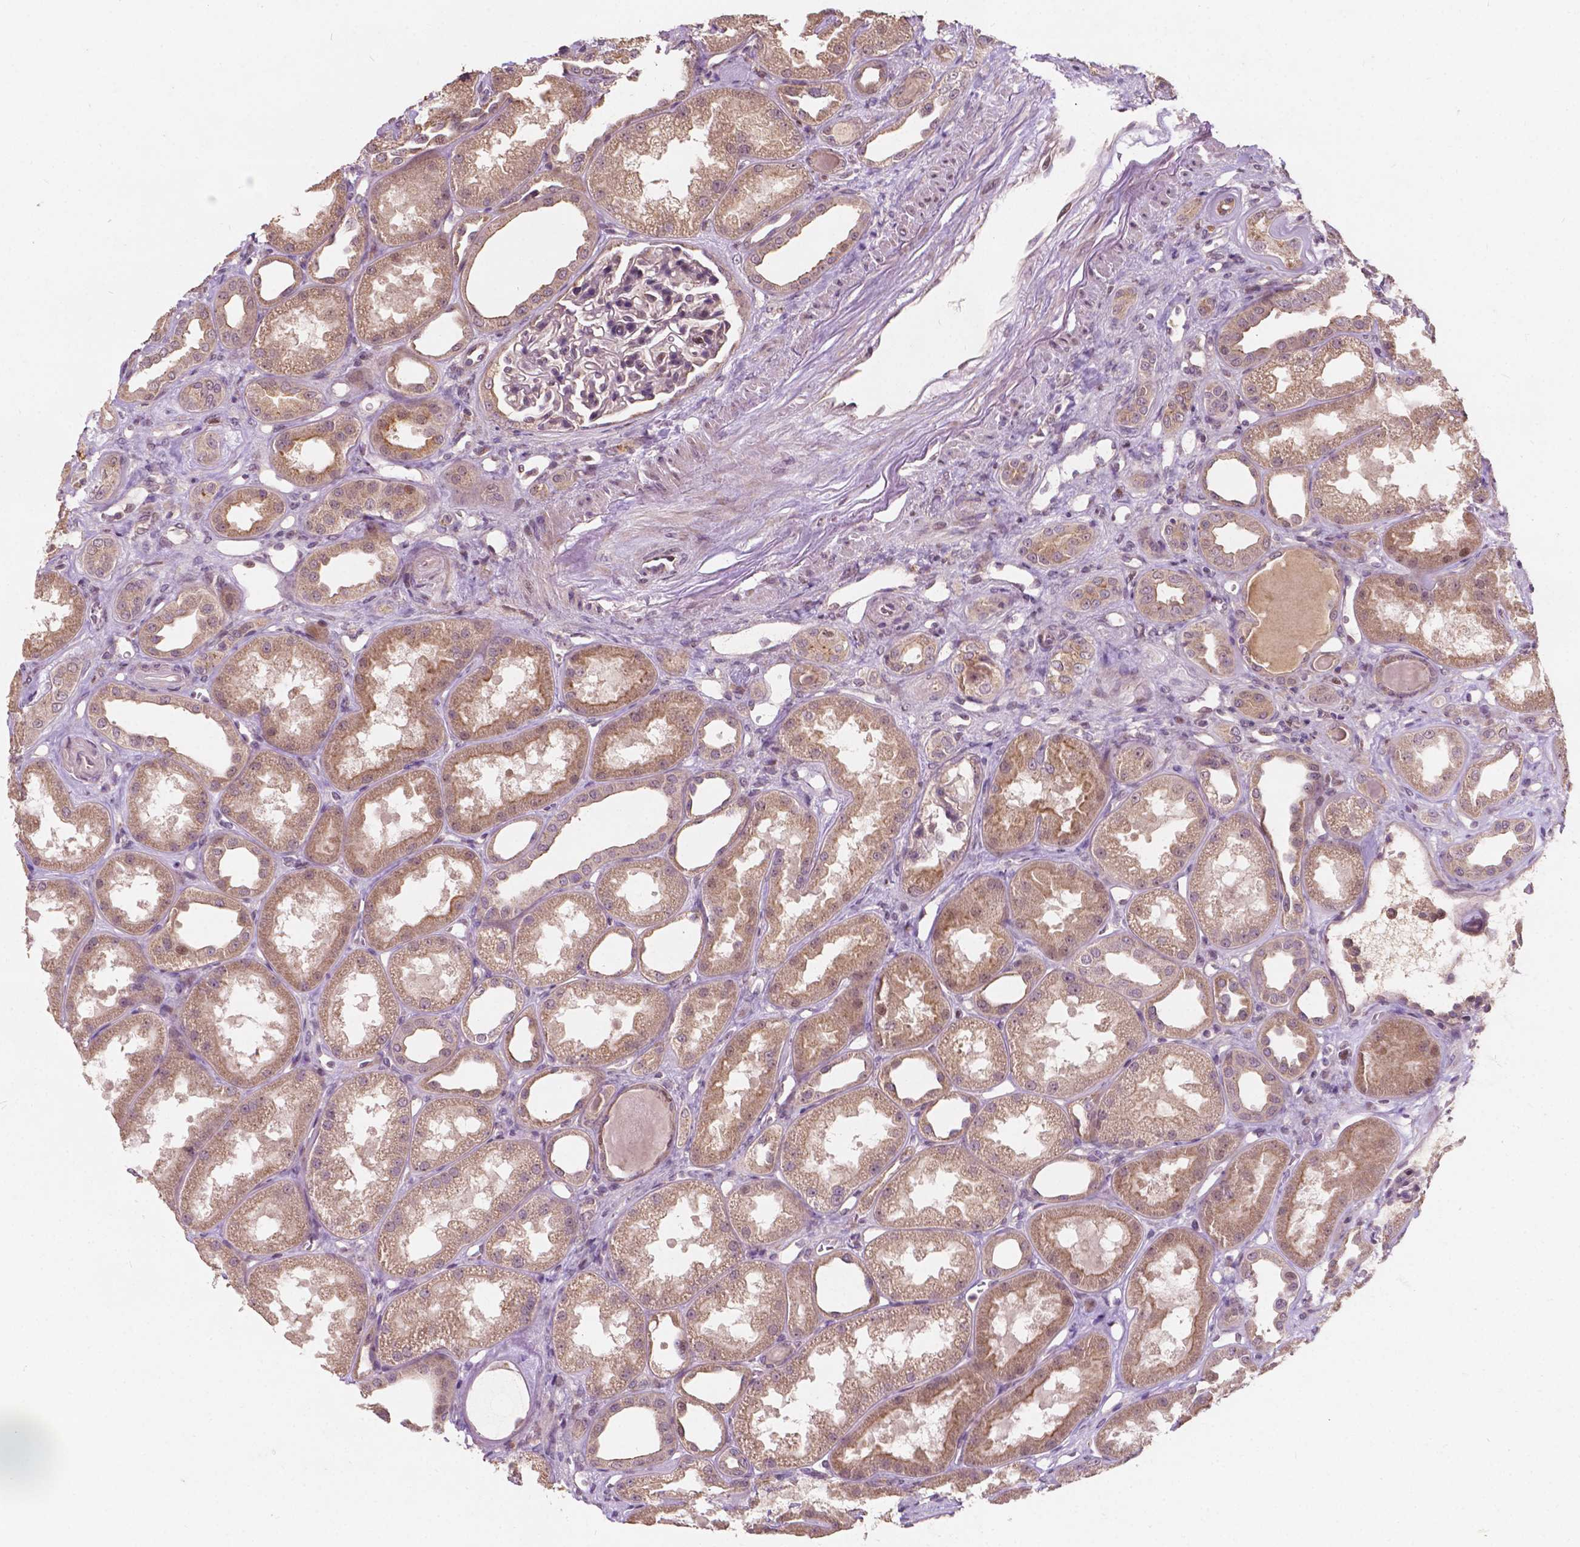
{"staining": {"intensity": "negative", "quantity": "none", "location": "none"}, "tissue": "kidney", "cell_type": "Cells in glomeruli", "image_type": "normal", "snomed": [{"axis": "morphology", "description": "Normal tissue, NOS"}, {"axis": "topography", "description": "Kidney"}], "caption": "Human kidney stained for a protein using immunohistochemistry (IHC) displays no positivity in cells in glomeruli.", "gene": "DUSP16", "patient": {"sex": "male", "age": 61}}